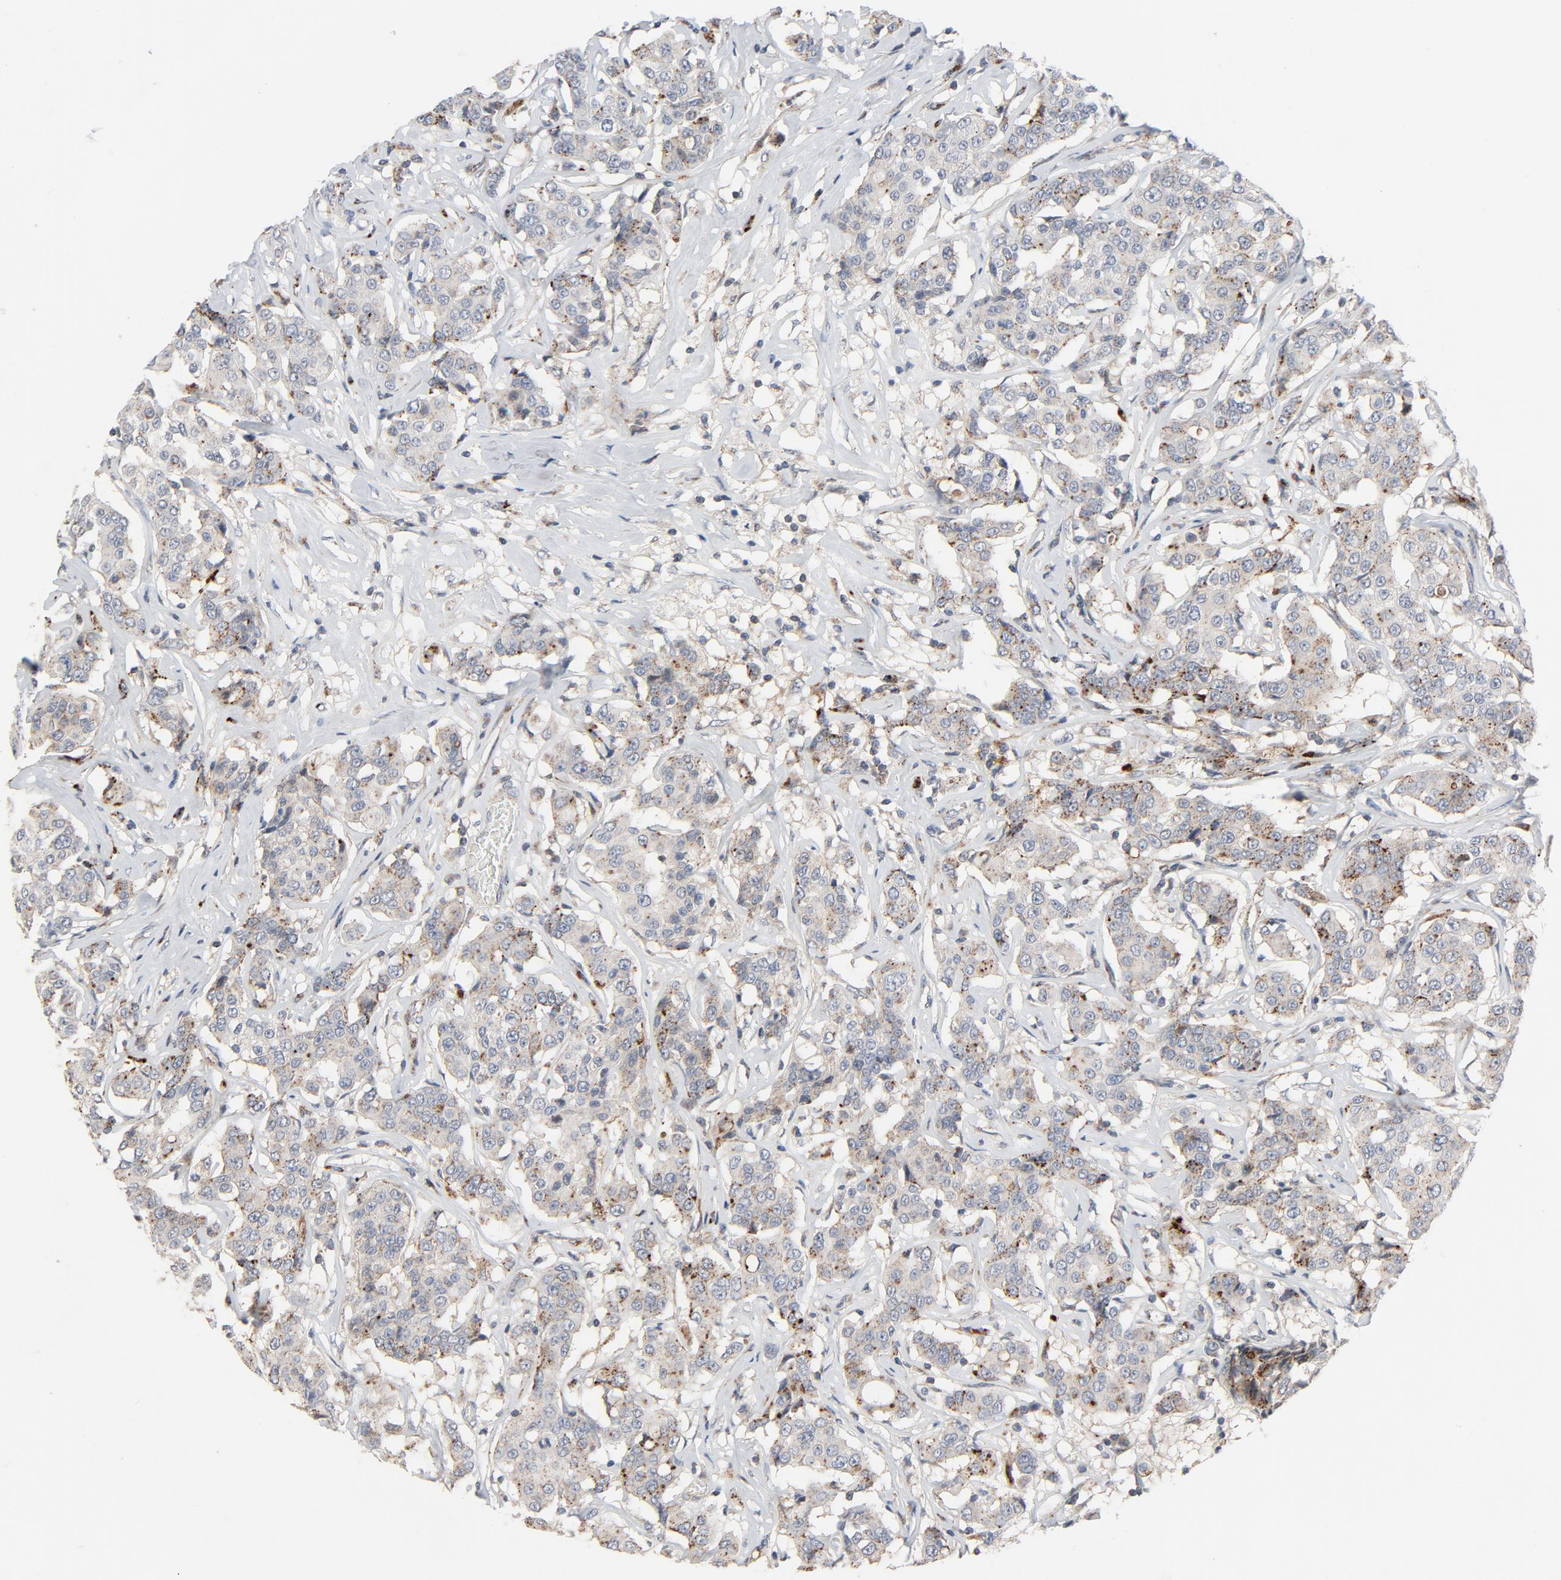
{"staining": {"intensity": "strong", "quantity": ">75%", "location": "cytoplasmic/membranous"}, "tissue": "breast cancer", "cell_type": "Tumor cells", "image_type": "cancer", "snomed": [{"axis": "morphology", "description": "Duct carcinoma"}, {"axis": "topography", "description": "Breast"}], "caption": "Immunohistochemistry (IHC) staining of breast cancer, which exhibits high levels of strong cytoplasmic/membranous positivity in approximately >75% of tumor cells indicating strong cytoplasmic/membranous protein staining. The staining was performed using DAB (brown) for protein detection and nuclei were counterstained in hematoxylin (blue).", "gene": "AKT2", "patient": {"sex": "female", "age": 27}}